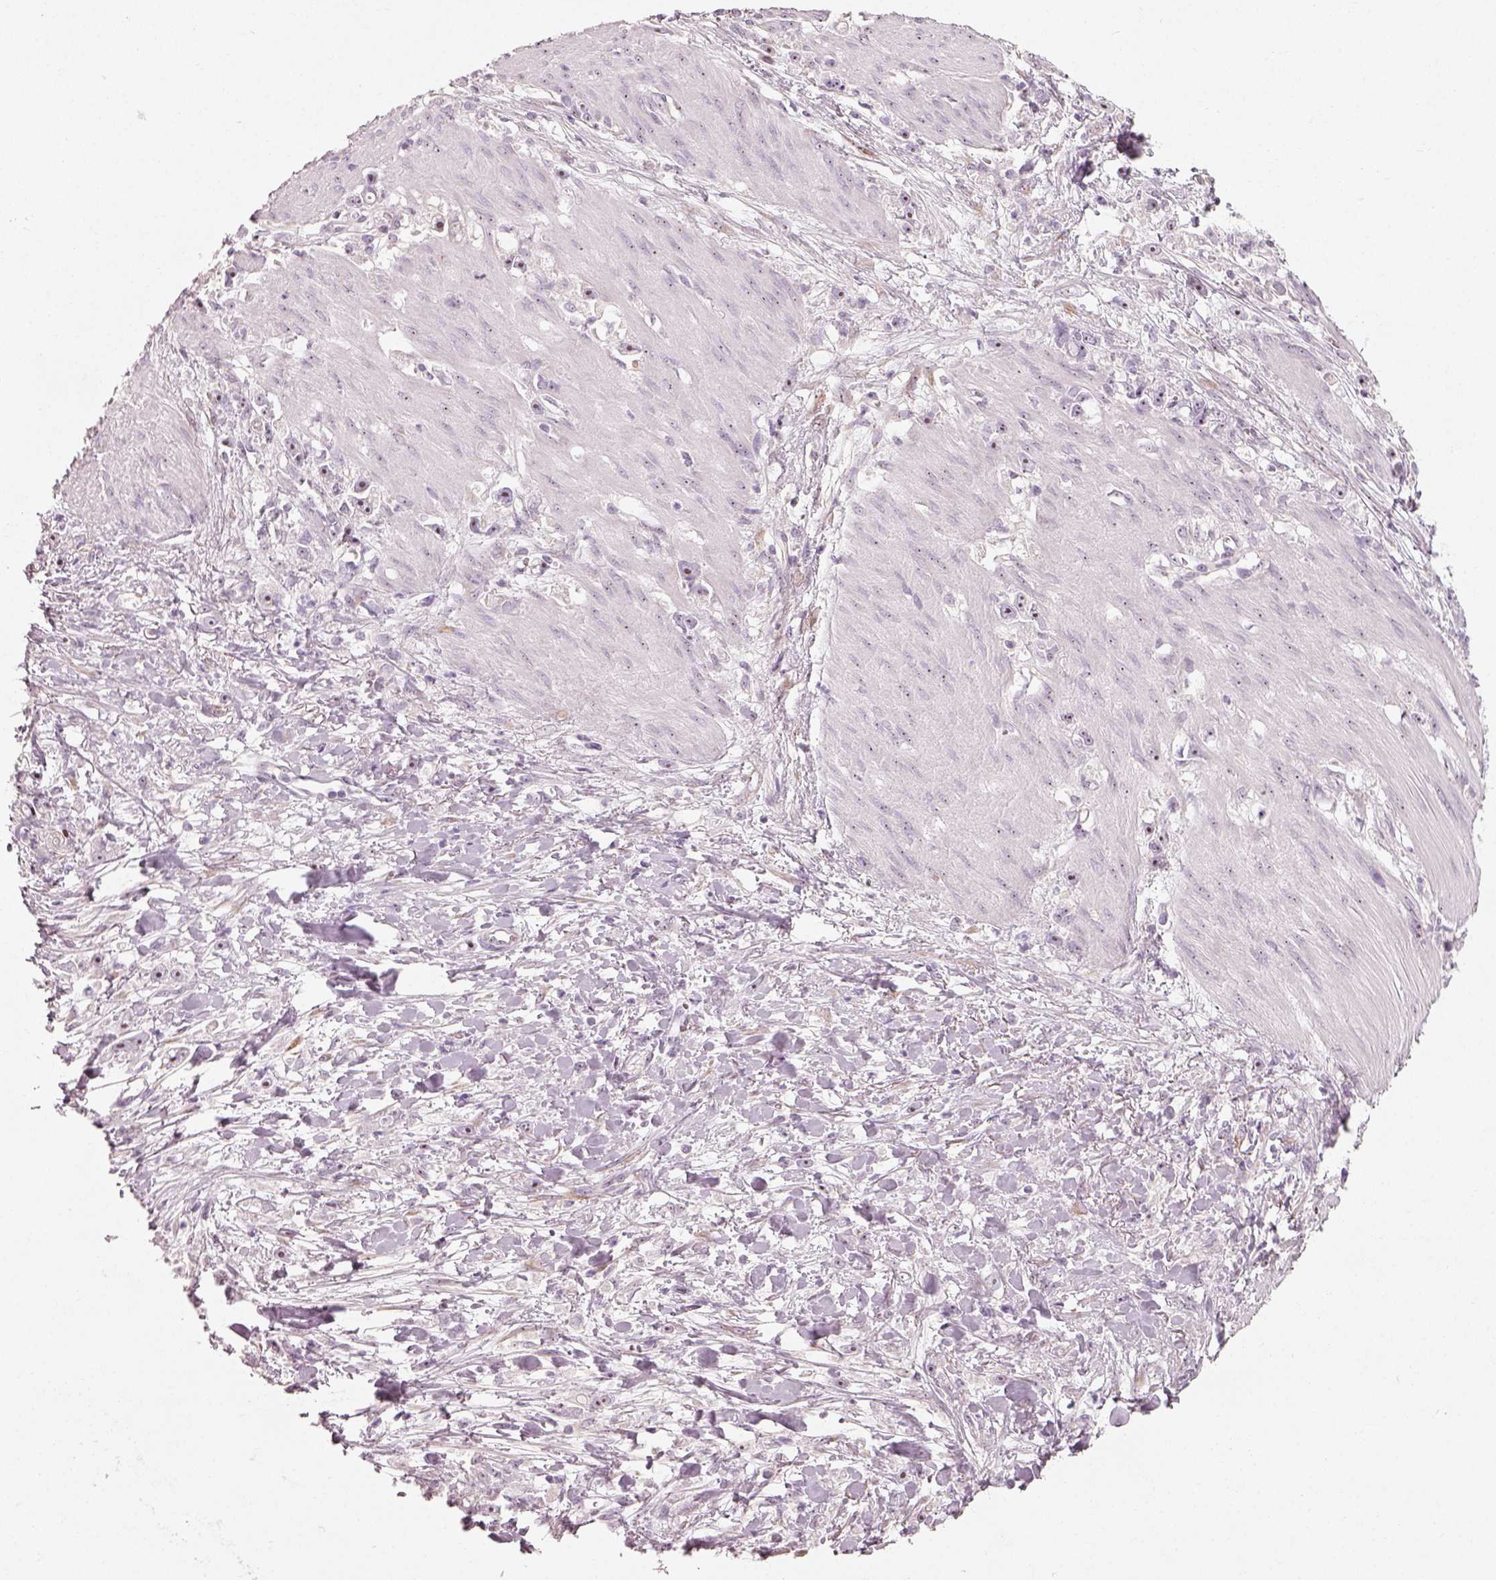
{"staining": {"intensity": "weak", "quantity": ">75%", "location": "nuclear"}, "tissue": "stomach cancer", "cell_type": "Tumor cells", "image_type": "cancer", "snomed": [{"axis": "morphology", "description": "Adenocarcinoma, NOS"}, {"axis": "topography", "description": "Stomach"}], "caption": "Immunohistochemistry (IHC) staining of stomach cancer (adenocarcinoma), which reveals low levels of weak nuclear expression in about >75% of tumor cells indicating weak nuclear protein expression. The staining was performed using DAB (brown) for protein detection and nuclei were counterstained in hematoxylin (blue).", "gene": "CDS1", "patient": {"sex": "female", "age": 59}}